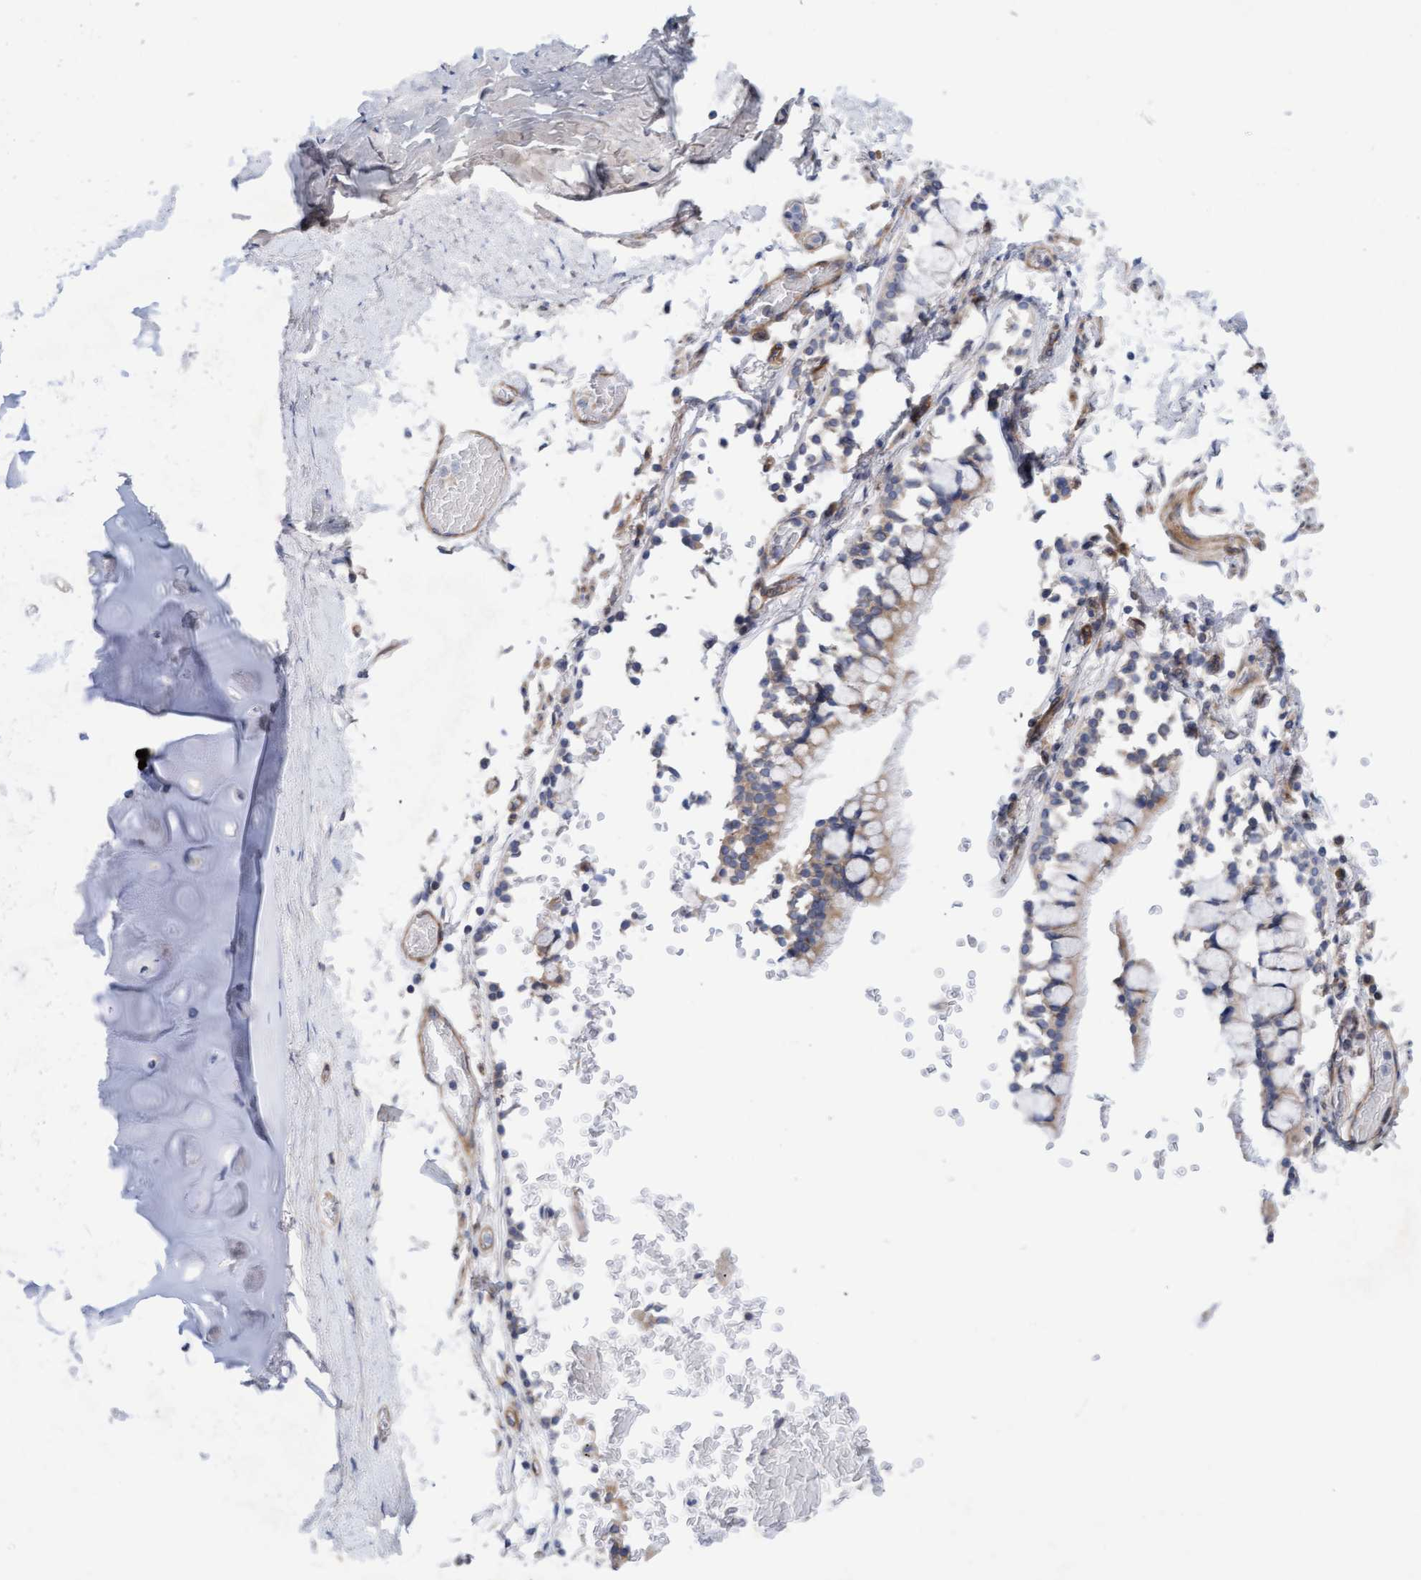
{"staining": {"intensity": "weak", "quantity": "25%-75%", "location": "cytoplasmic/membranous"}, "tissue": "adipose tissue", "cell_type": "Adipocytes", "image_type": "normal", "snomed": [{"axis": "morphology", "description": "Normal tissue, NOS"}, {"axis": "topography", "description": "Cartilage tissue"}, {"axis": "topography", "description": "Lung"}], "caption": "Unremarkable adipose tissue exhibits weak cytoplasmic/membranous positivity in about 25%-75% of adipocytes, visualized by immunohistochemistry. Using DAB (3,3'-diaminobenzidine) (brown) and hematoxylin (blue) stains, captured at high magnification using brightfield microscopy.", "gene": "CDK5RAP3", "patient": {"sex": "female", "age": 77}}